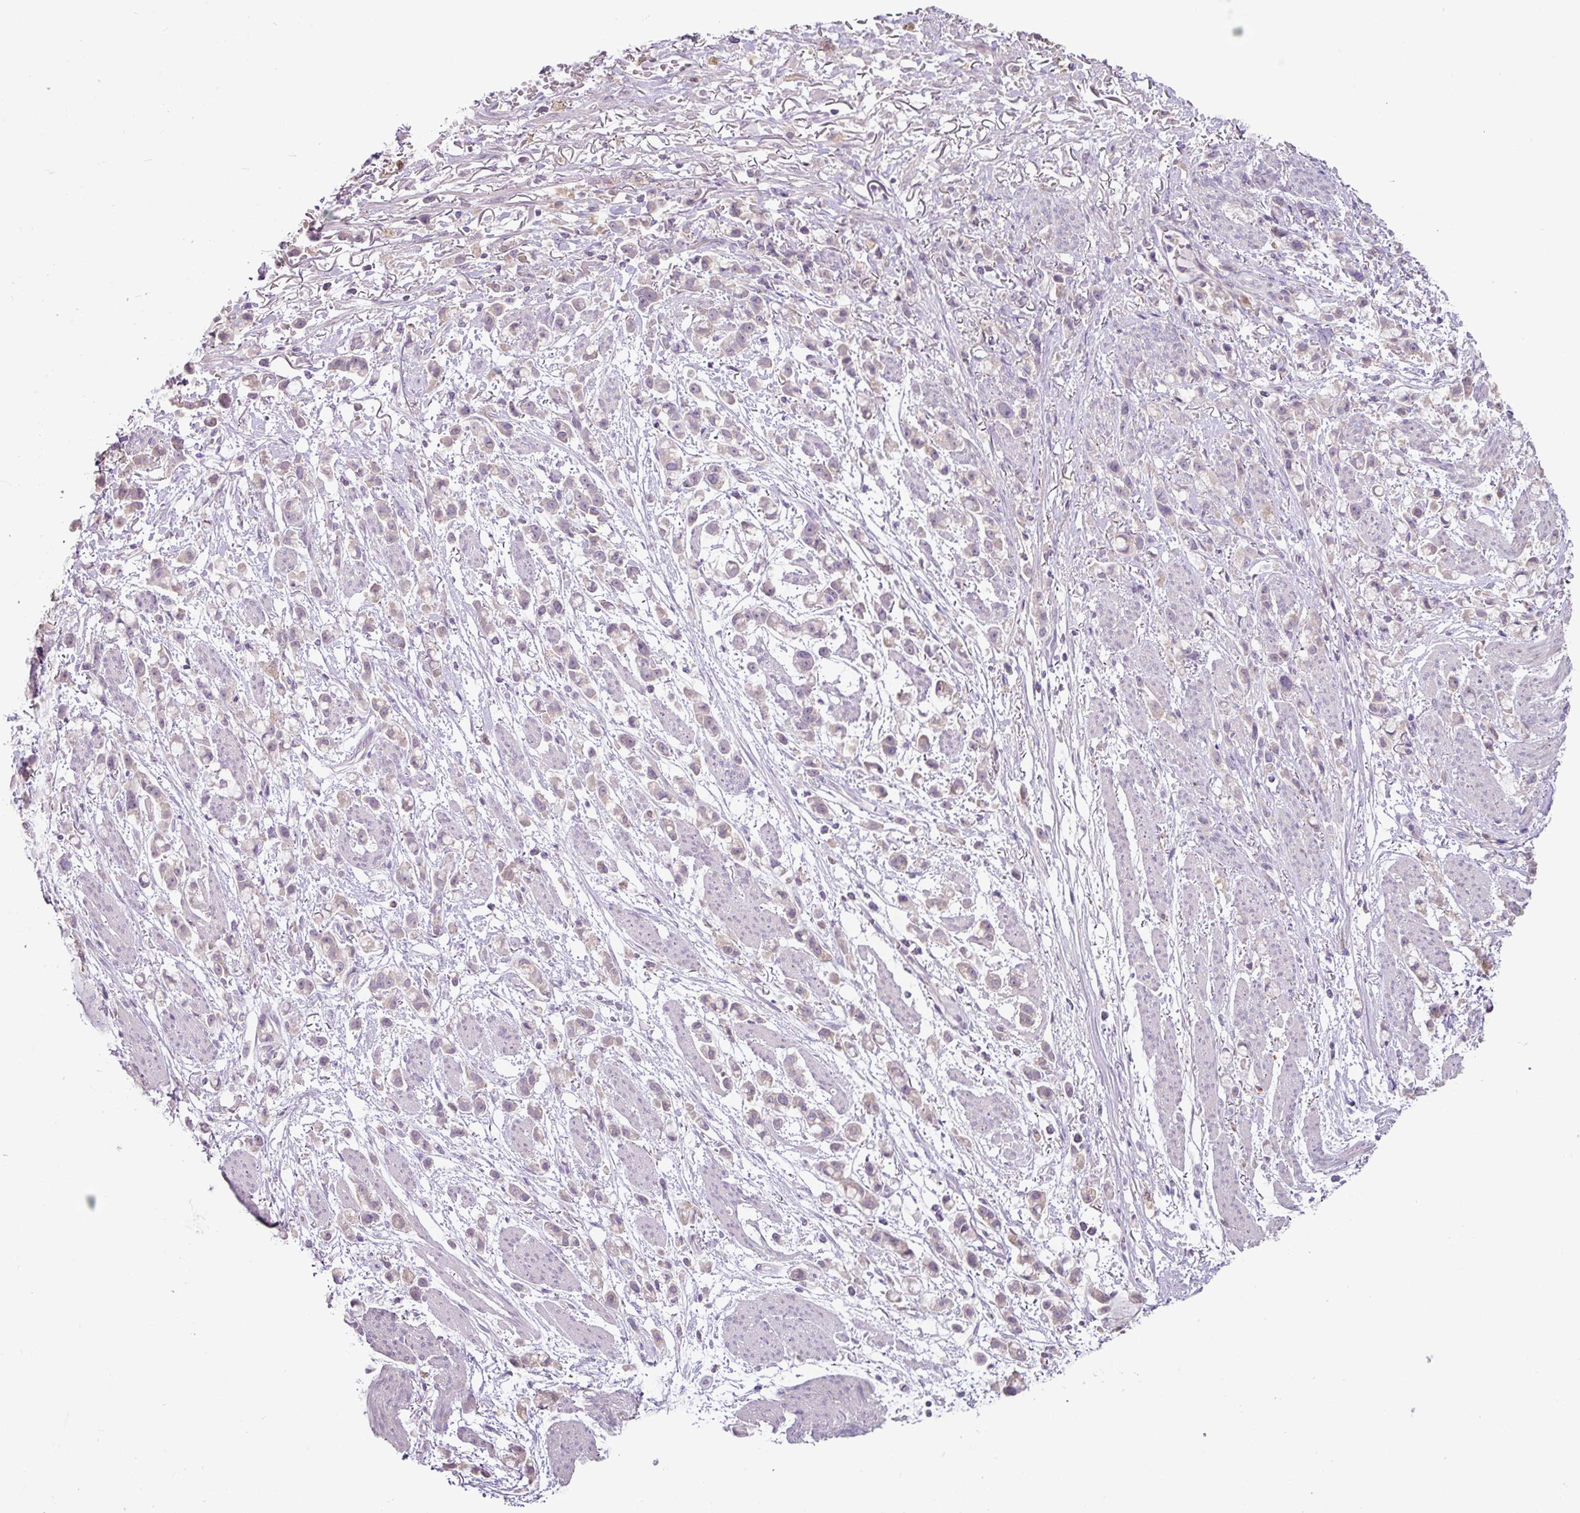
{"staining": {"intensity": "negative", "quantity": "none", "location": "none"}, "tissue": "stomach cancer", "cell_type": "Tumor cells", "image_type": "cancer", "snomed": [{"axis": "morphology", "description": "Adenocarcinoma, NOS"}, {"axis": "topography", "description": "Stomach"}], "caption": "Immunohistochemistry of stomach cancer shows no staining in tumor cells.", "gene": "PLEKHH3", "patient": {"sex": "female", "age": 81}}